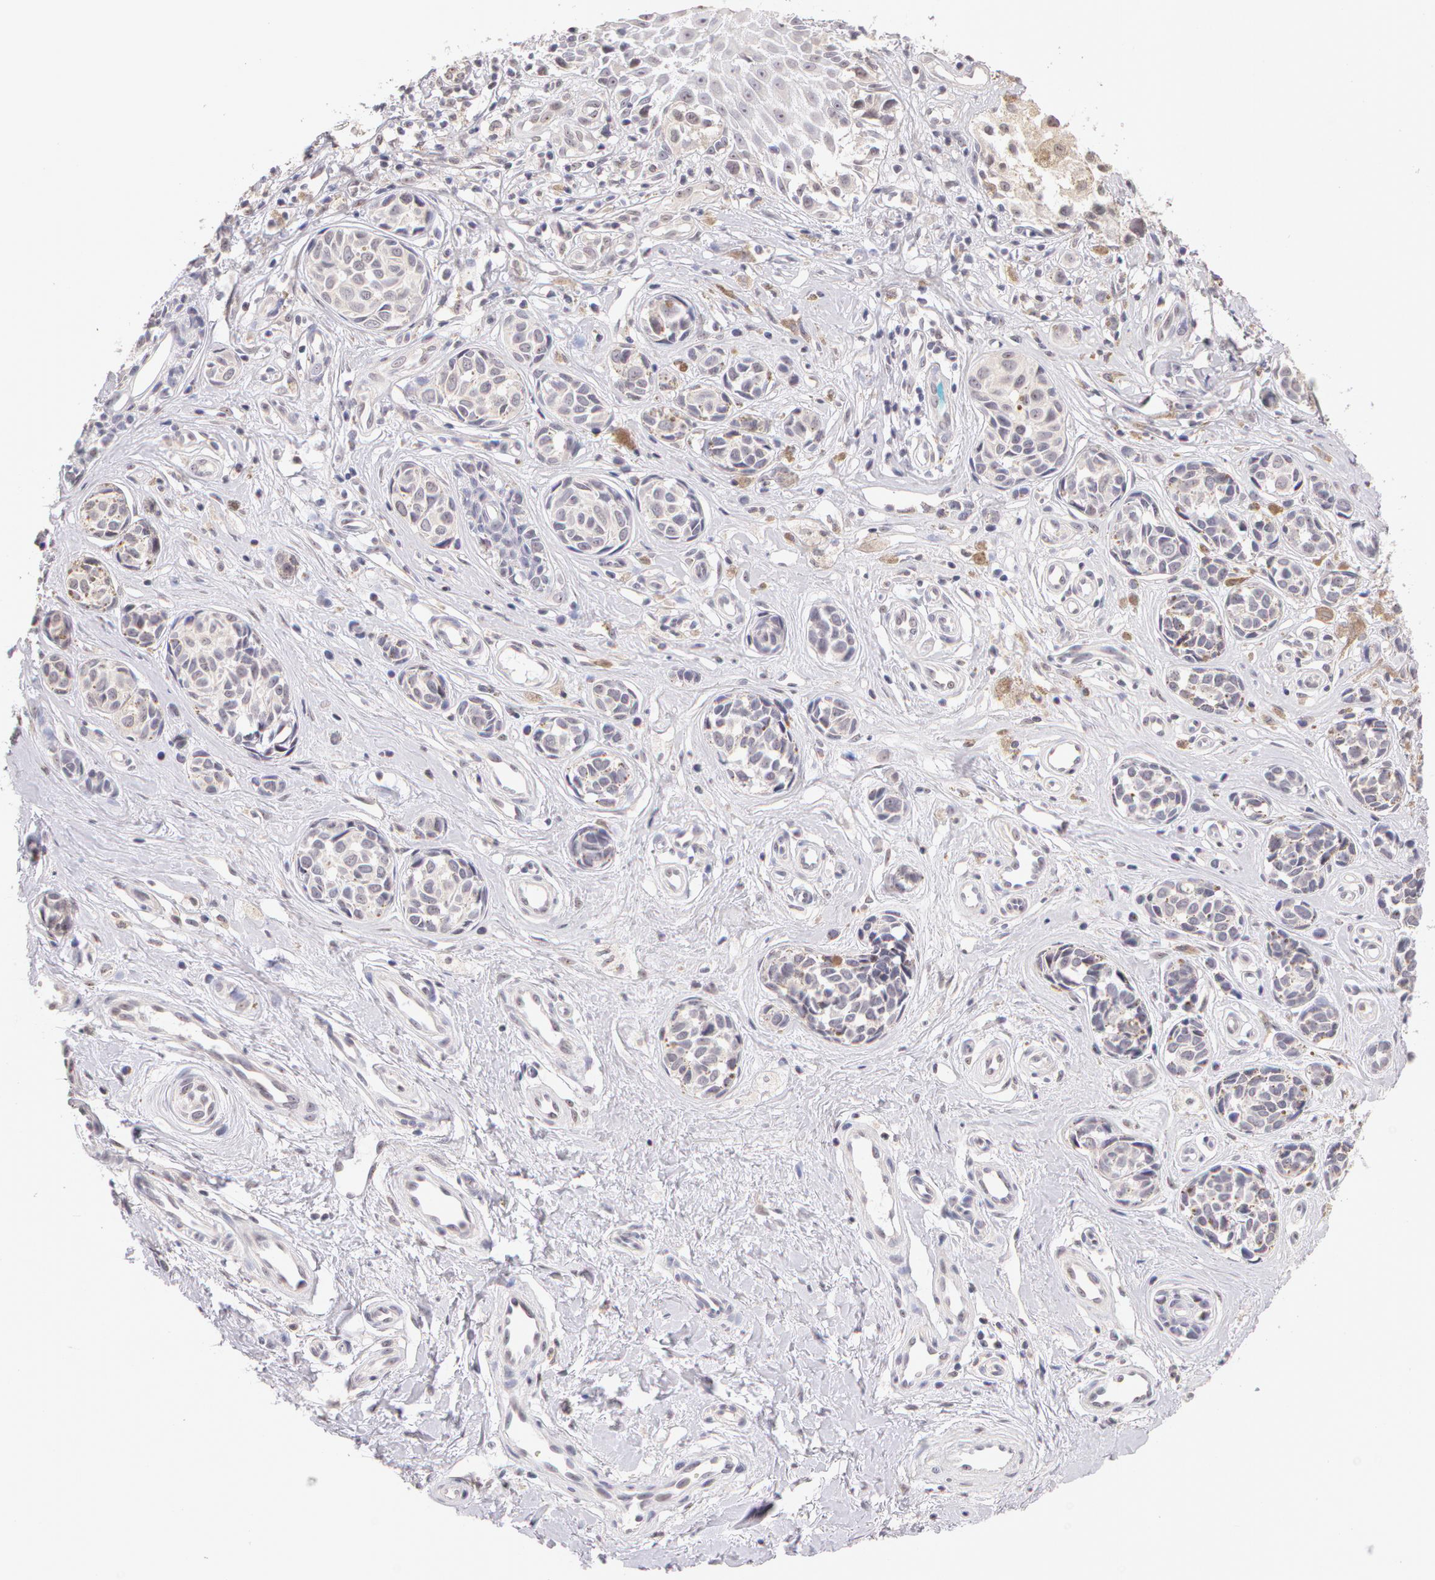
{"staining": {"intensity": "negative", "quantity": "none", "location": "none"}, "tissue": "melanoma", "cell_type": "Tumor cells", "image_type": "cancer", "snomed": [{"axis": "morphology", "description": "Malignant melanoma, NOS"}, {"axis": "topography", "description": "Skin"}], "caption": "Malignant melanoma stained for a protein using IHC demonstrates no staining tumor cells.", "gene": "ZNF597", "patient": {"sex": "male", "age": 79}}